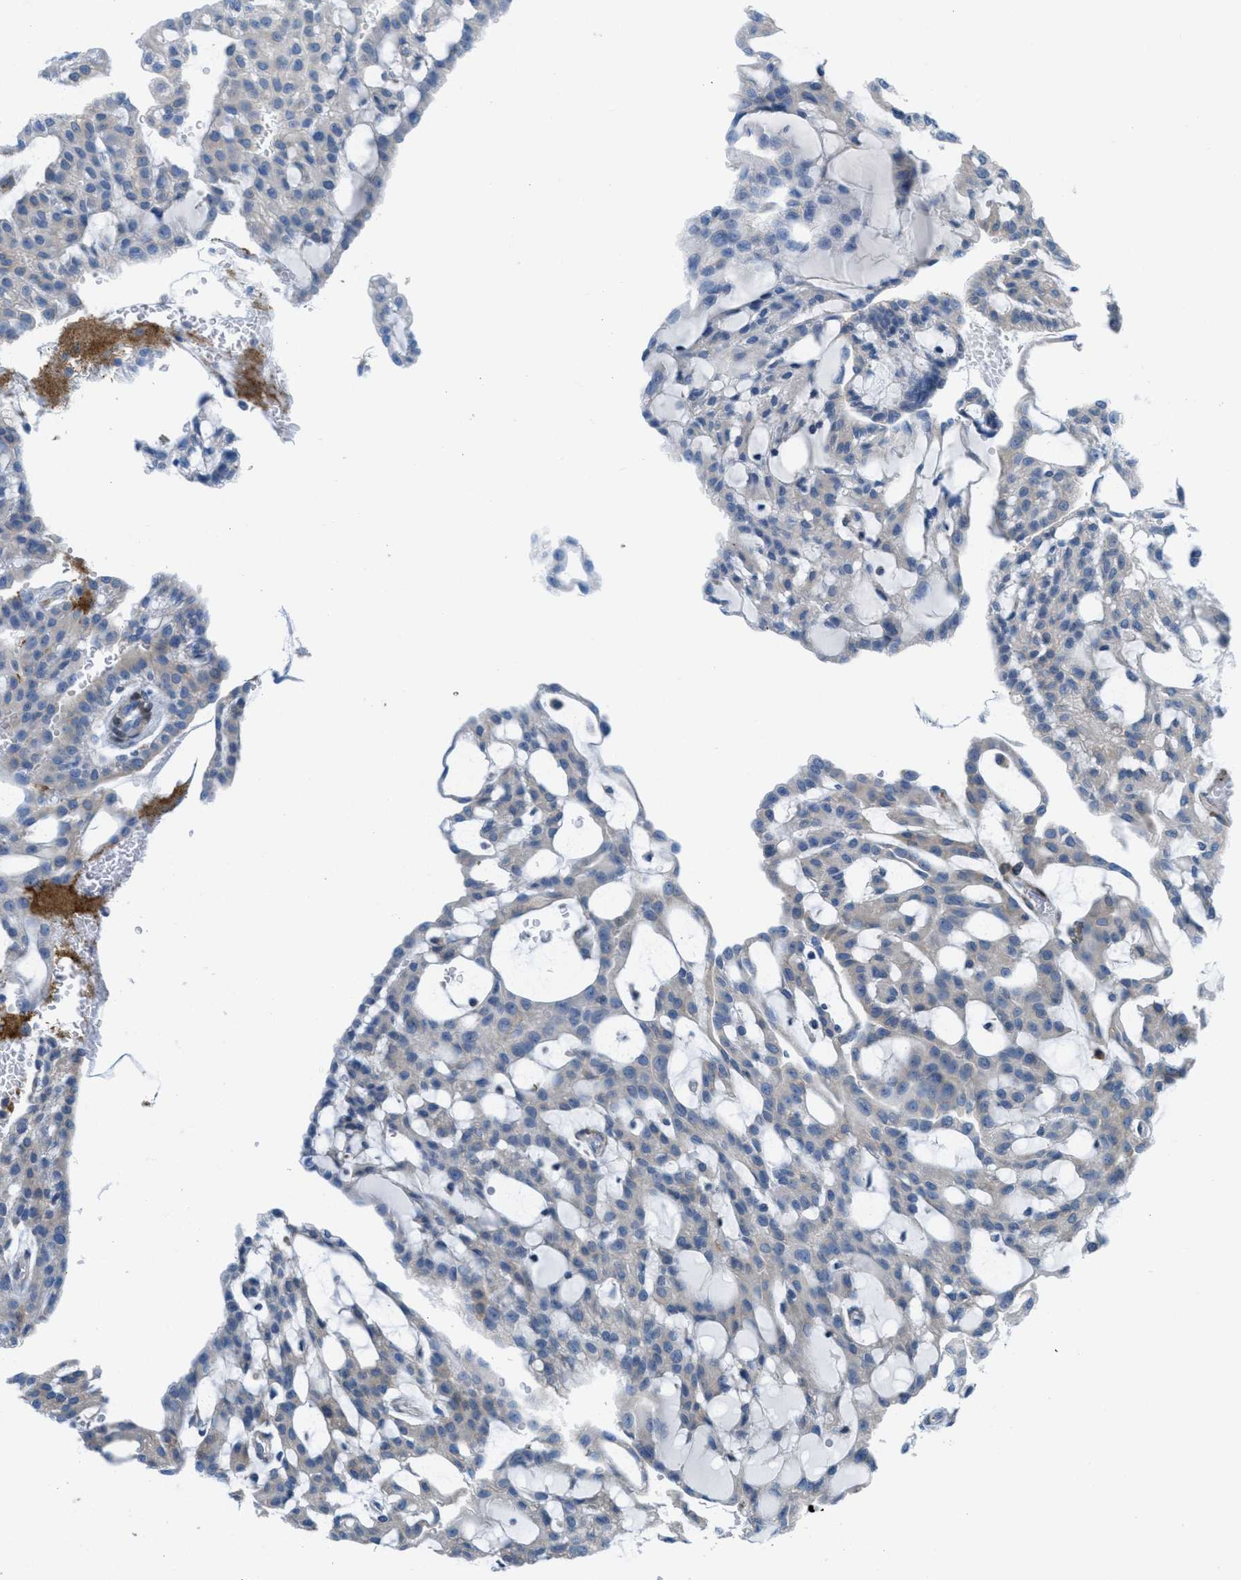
{"staining": {"intensity": "negative", "quantity": "none", "location": "none"}, "tissue": "renal cancer", "cell_type": "Tumor cells", "image_type": "cancer", "snomed": [{"axis": "morphology", "description": "Adenocarcinoma, NOS"}, {"axis": "topography", "description": "Kidney"}], "caption": "Tumor cells are negative for protein expression in human renal adenocarcinoma. (DAB immunohistochemistry visualized using brightfield microscopy, high magnification).", "gene": "MAPRE2", "patient": {"sex": "male", "age": 63}}